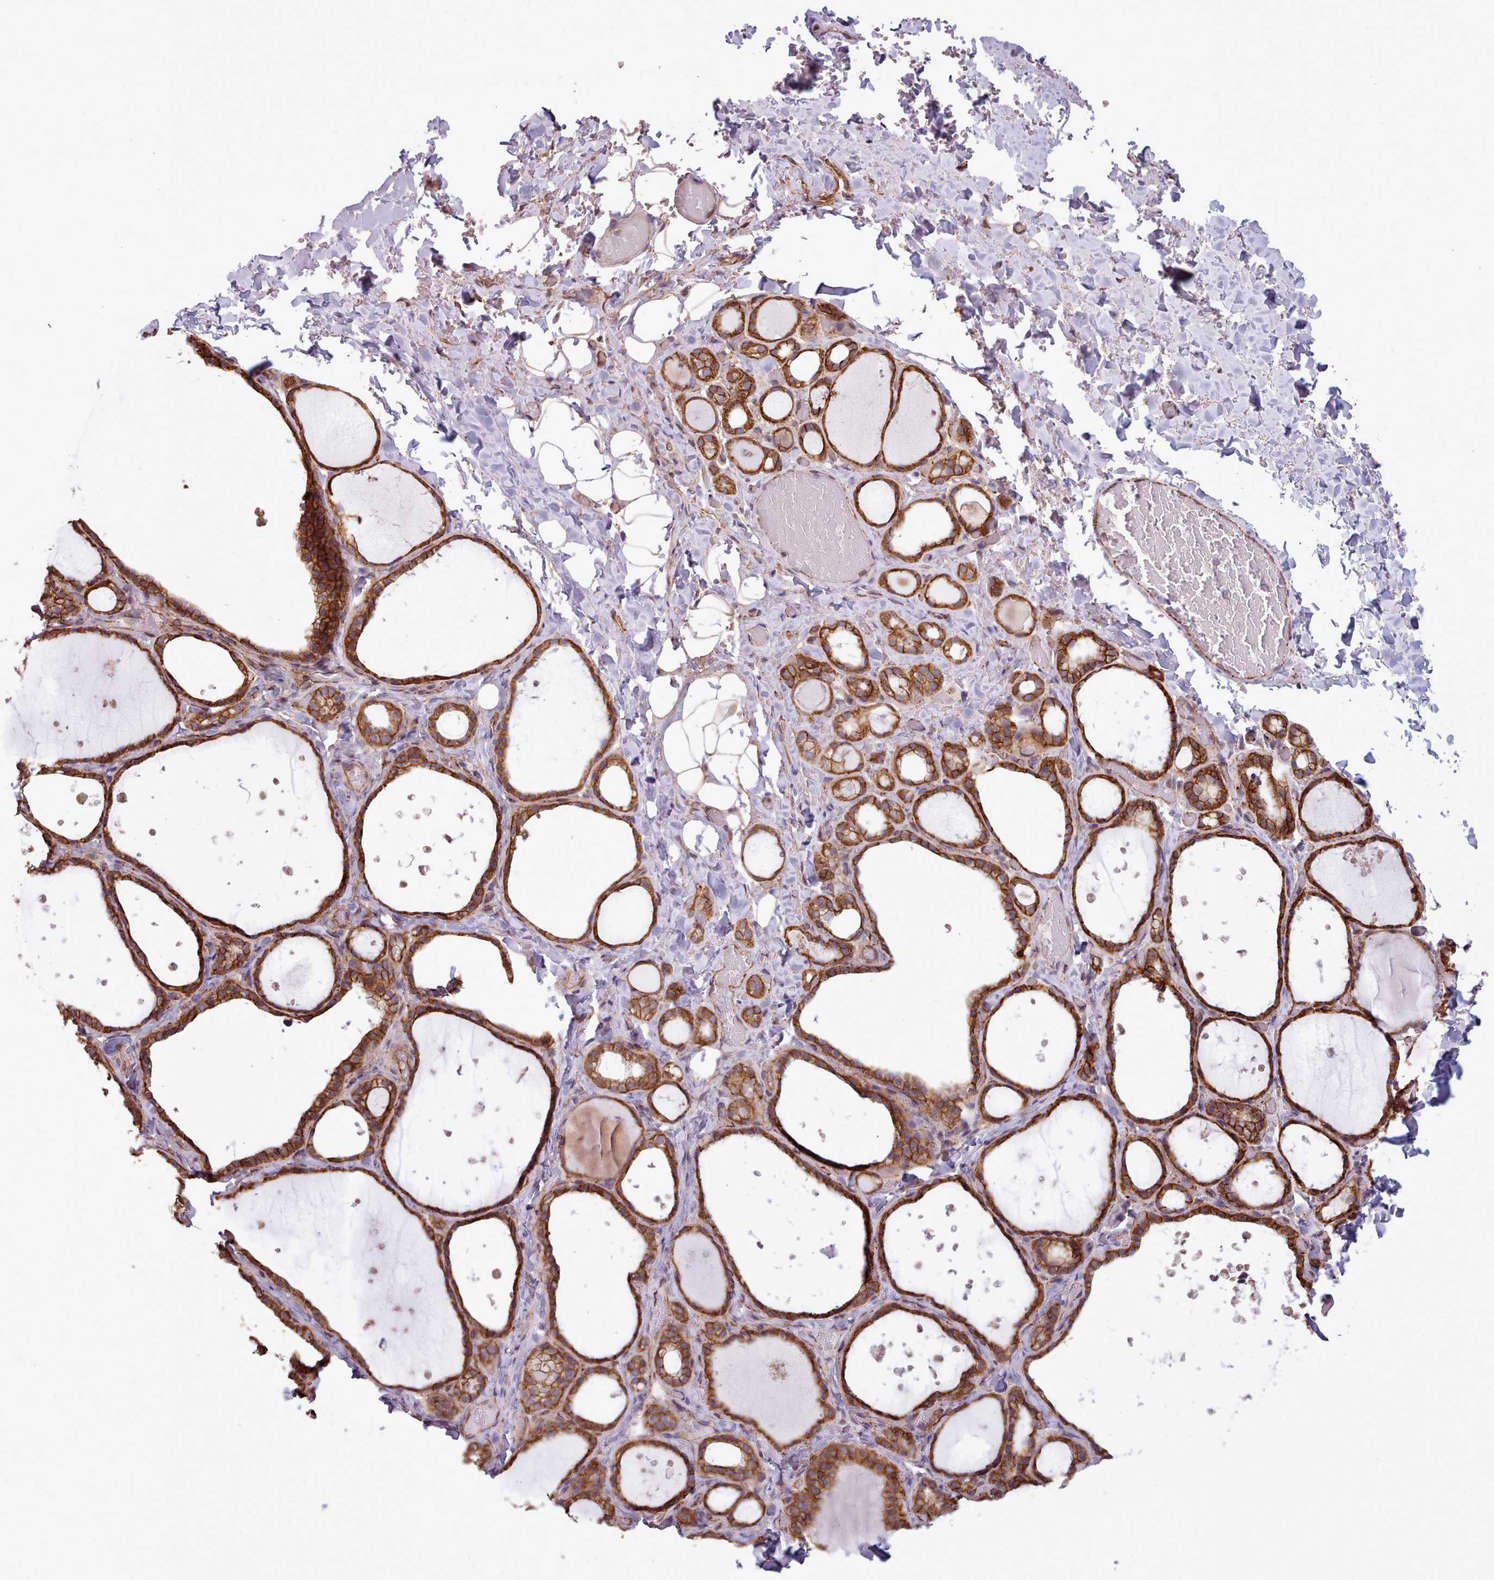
{"staining": {"intensity": "strong", "quantity": ">75%", "location": "cytoplasmic/membranous"}, "tissue": "thyroid gland", "cell_type": "Glandular cells", "image_type": "normal", "snomed": [{"axis": "morphology", "description": "Normal tissue, NOS"}, {"axis": "topography", "description": "Thyroid gland"}], "caption": "High-power microscopy captured an immunohistochemistry micrograph of benign thyroid gland, revealing strong cytoplasmic/membranous positivity in approximately >75% of glandular cells. (DAB (3,3'-diaminobenzidine) = brown stain, brightfield microscopy at high magnification).", "gene": "MRPL46", "patient": {"sex": "female", "age": 44}}